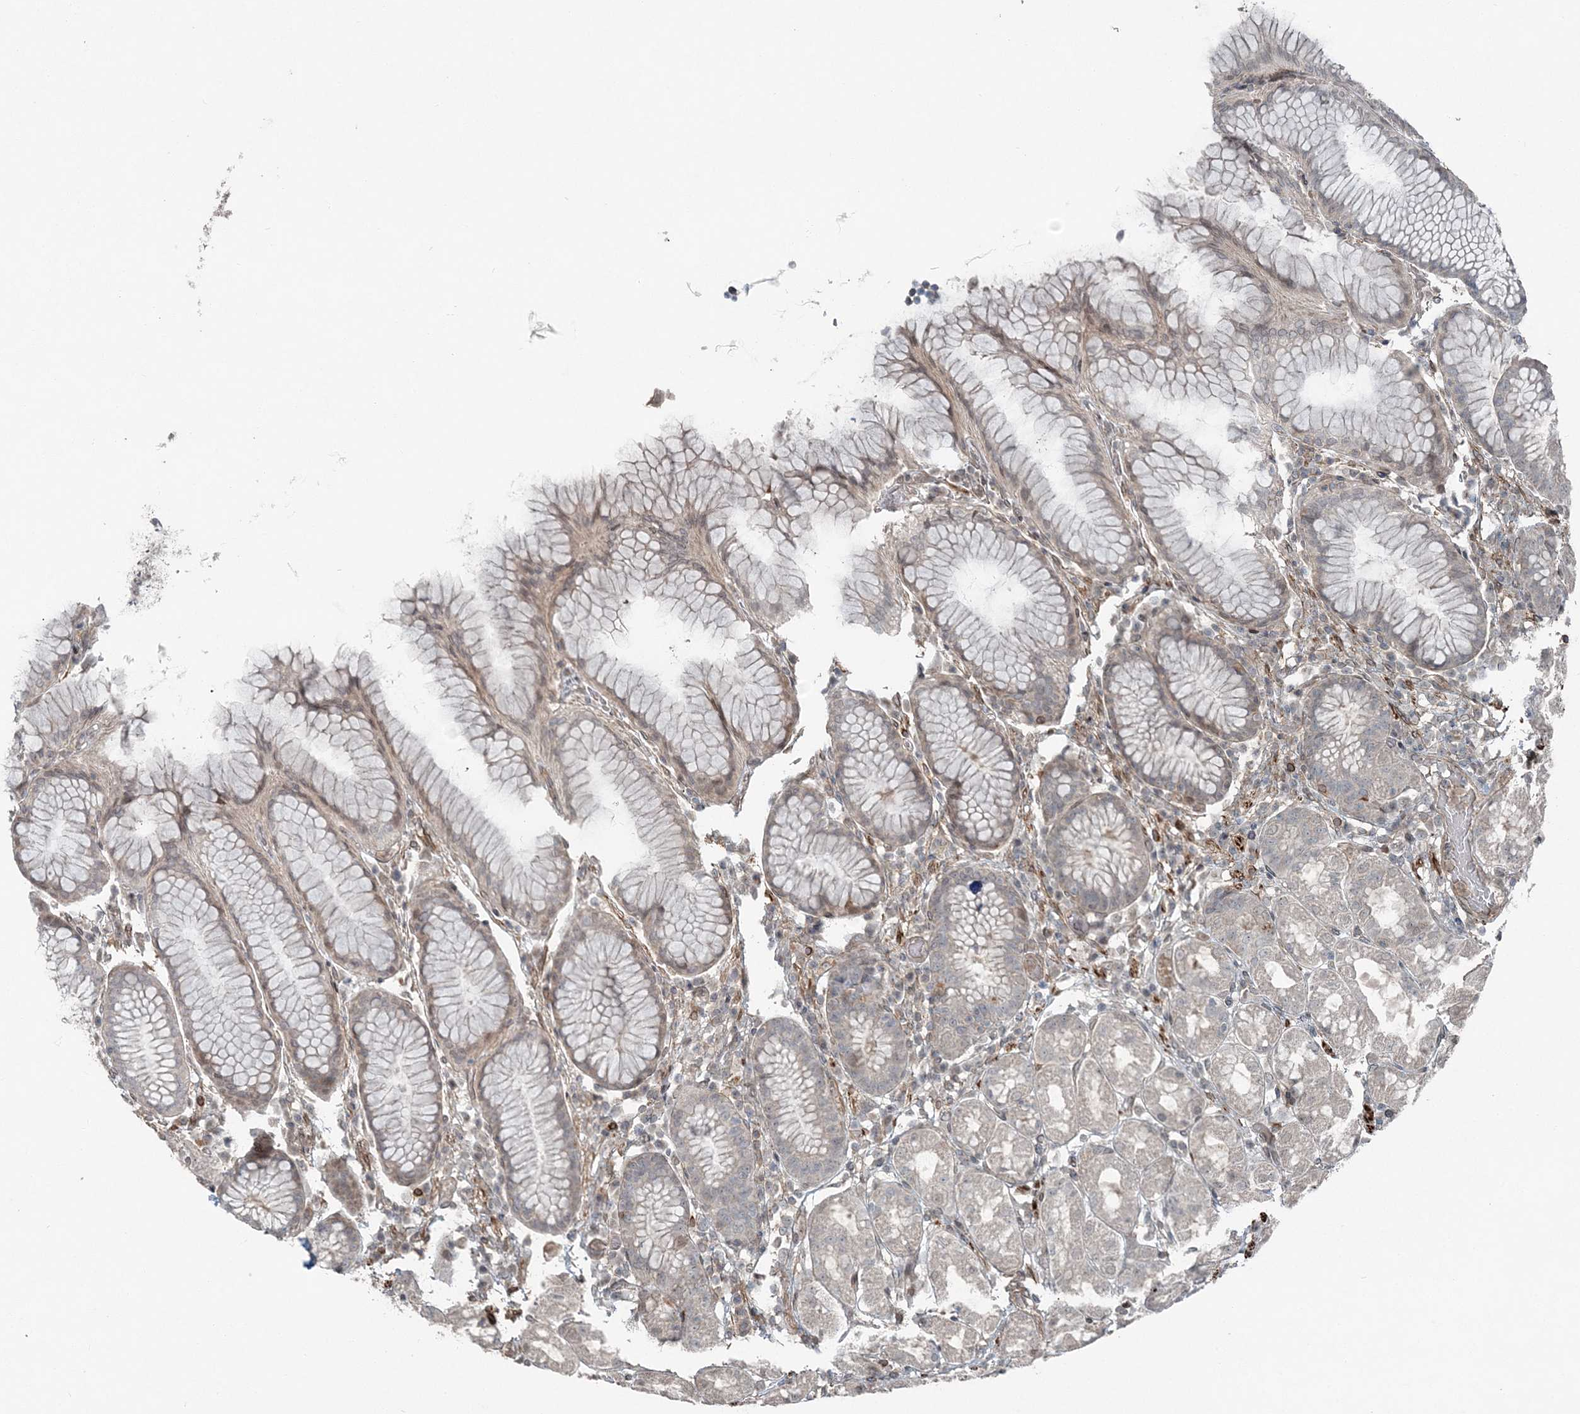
{"staining": {"intensity": "weak", "quantity": "<25%", "location": "cytoplasmic/membranous"}, "tissue": "stomach", "cell_type": "Glandular cells", "image_type": "normal", "snomed": [{"axis": "morphology", "description": "Normal tissue, NOS"}, {"axis": "topography", "description": "Stomach, lower"}], "caption": "This is a histopathology image of immunohistochemistry staining of unremarkable stomach, which shows no expression in glandular cells.", "gene": "FBXL17", "patient": {"sex": "female", "age": 56}}